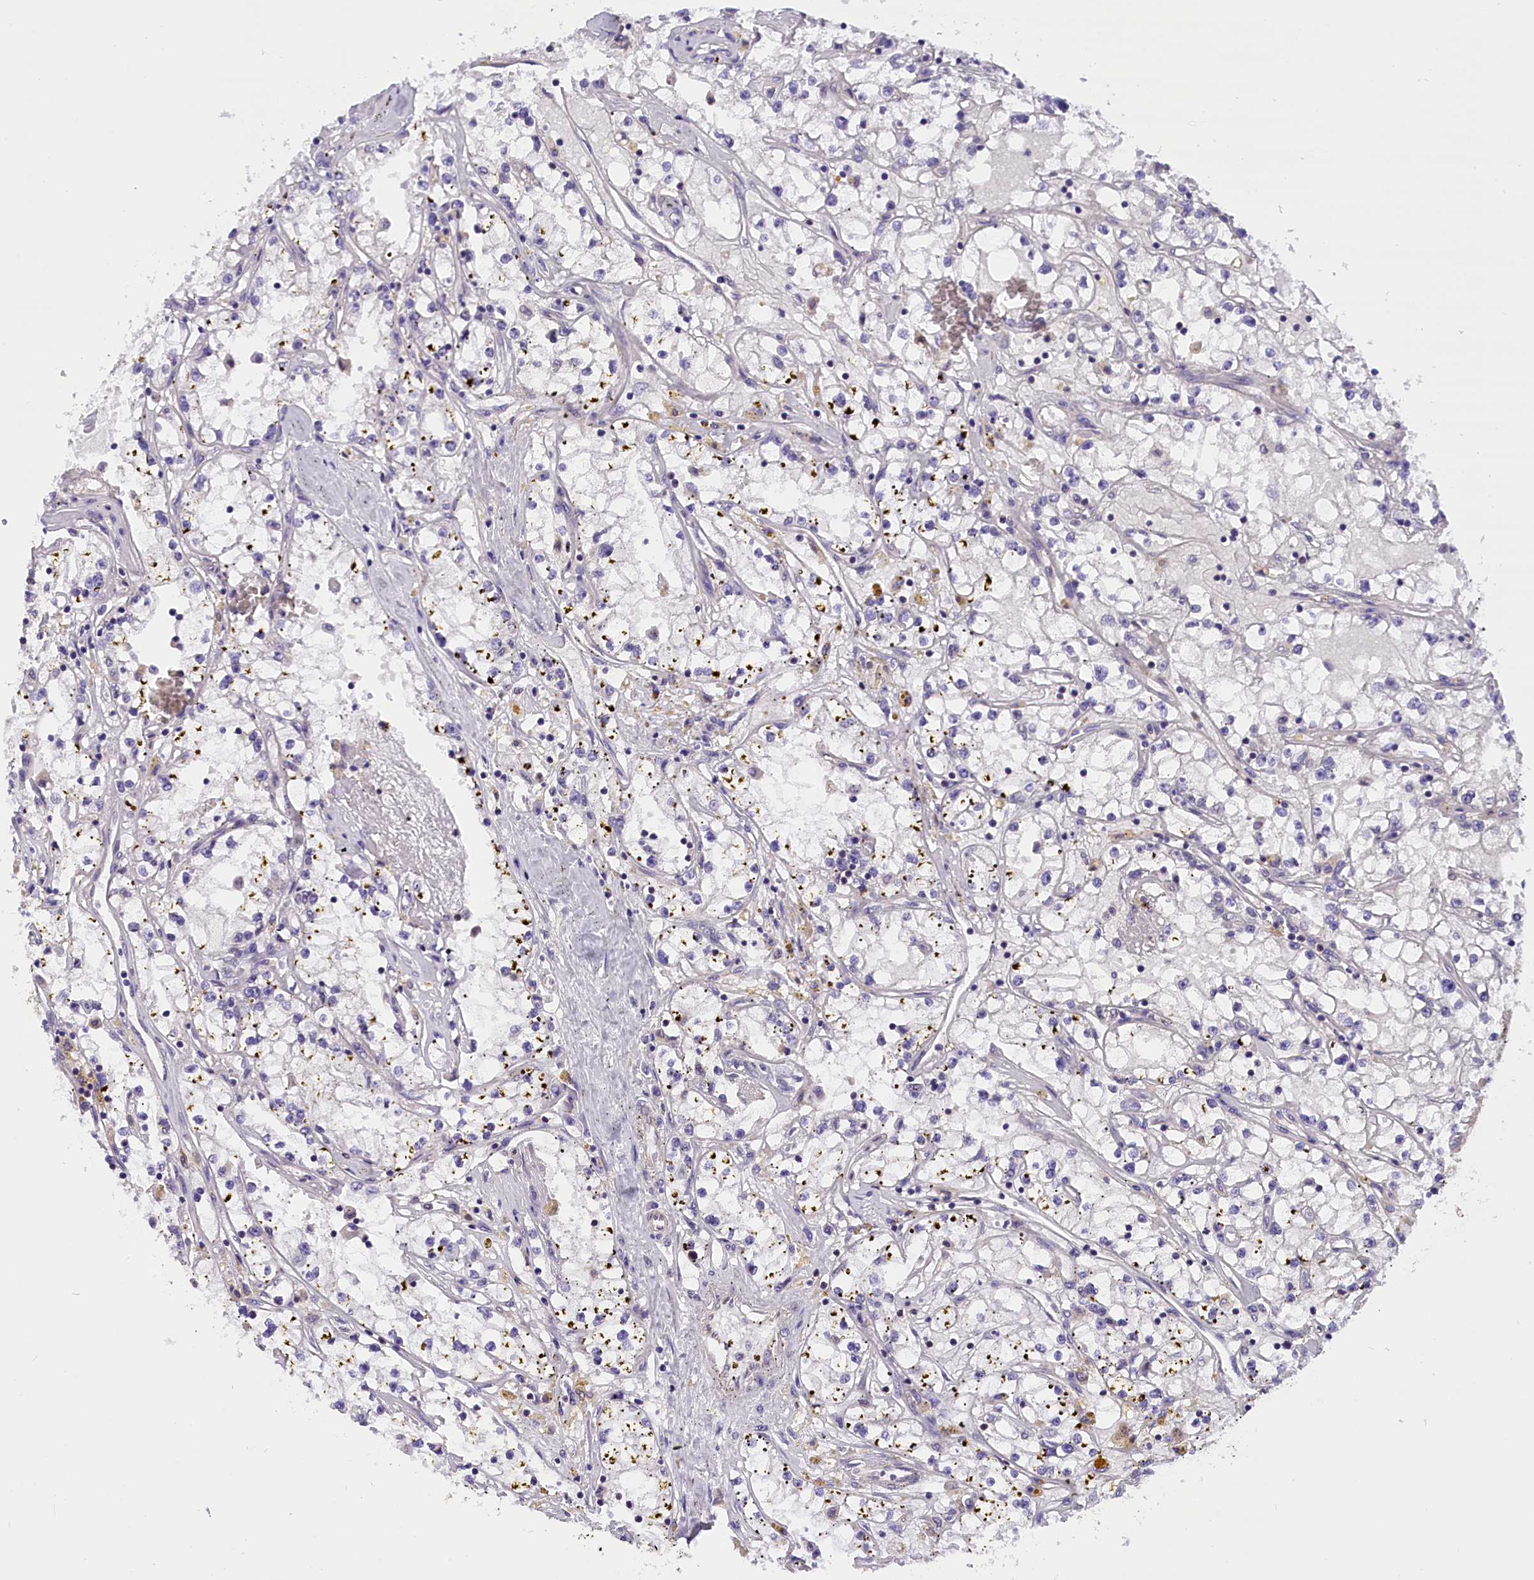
{"staining": {"intensity": "negative", "quantity": "none", "location": "none"}, "tissue": "renal cancer", "cell_type": "Tumor cells", "image_type": "cancer", "snomed": [{"axis": "morphology", "description": "Adenocarcinoma, NOS"}, {"axis": "topography", "description": "Kidney"}], "caption": "This micrograph is of renal cancer stained with IHC to label a protein in brown with the nuclei are counter-stained blue. There is no staining in tumor cells.", "gene": "TBCB", "patient": {"sex": "male", "age": 56}}